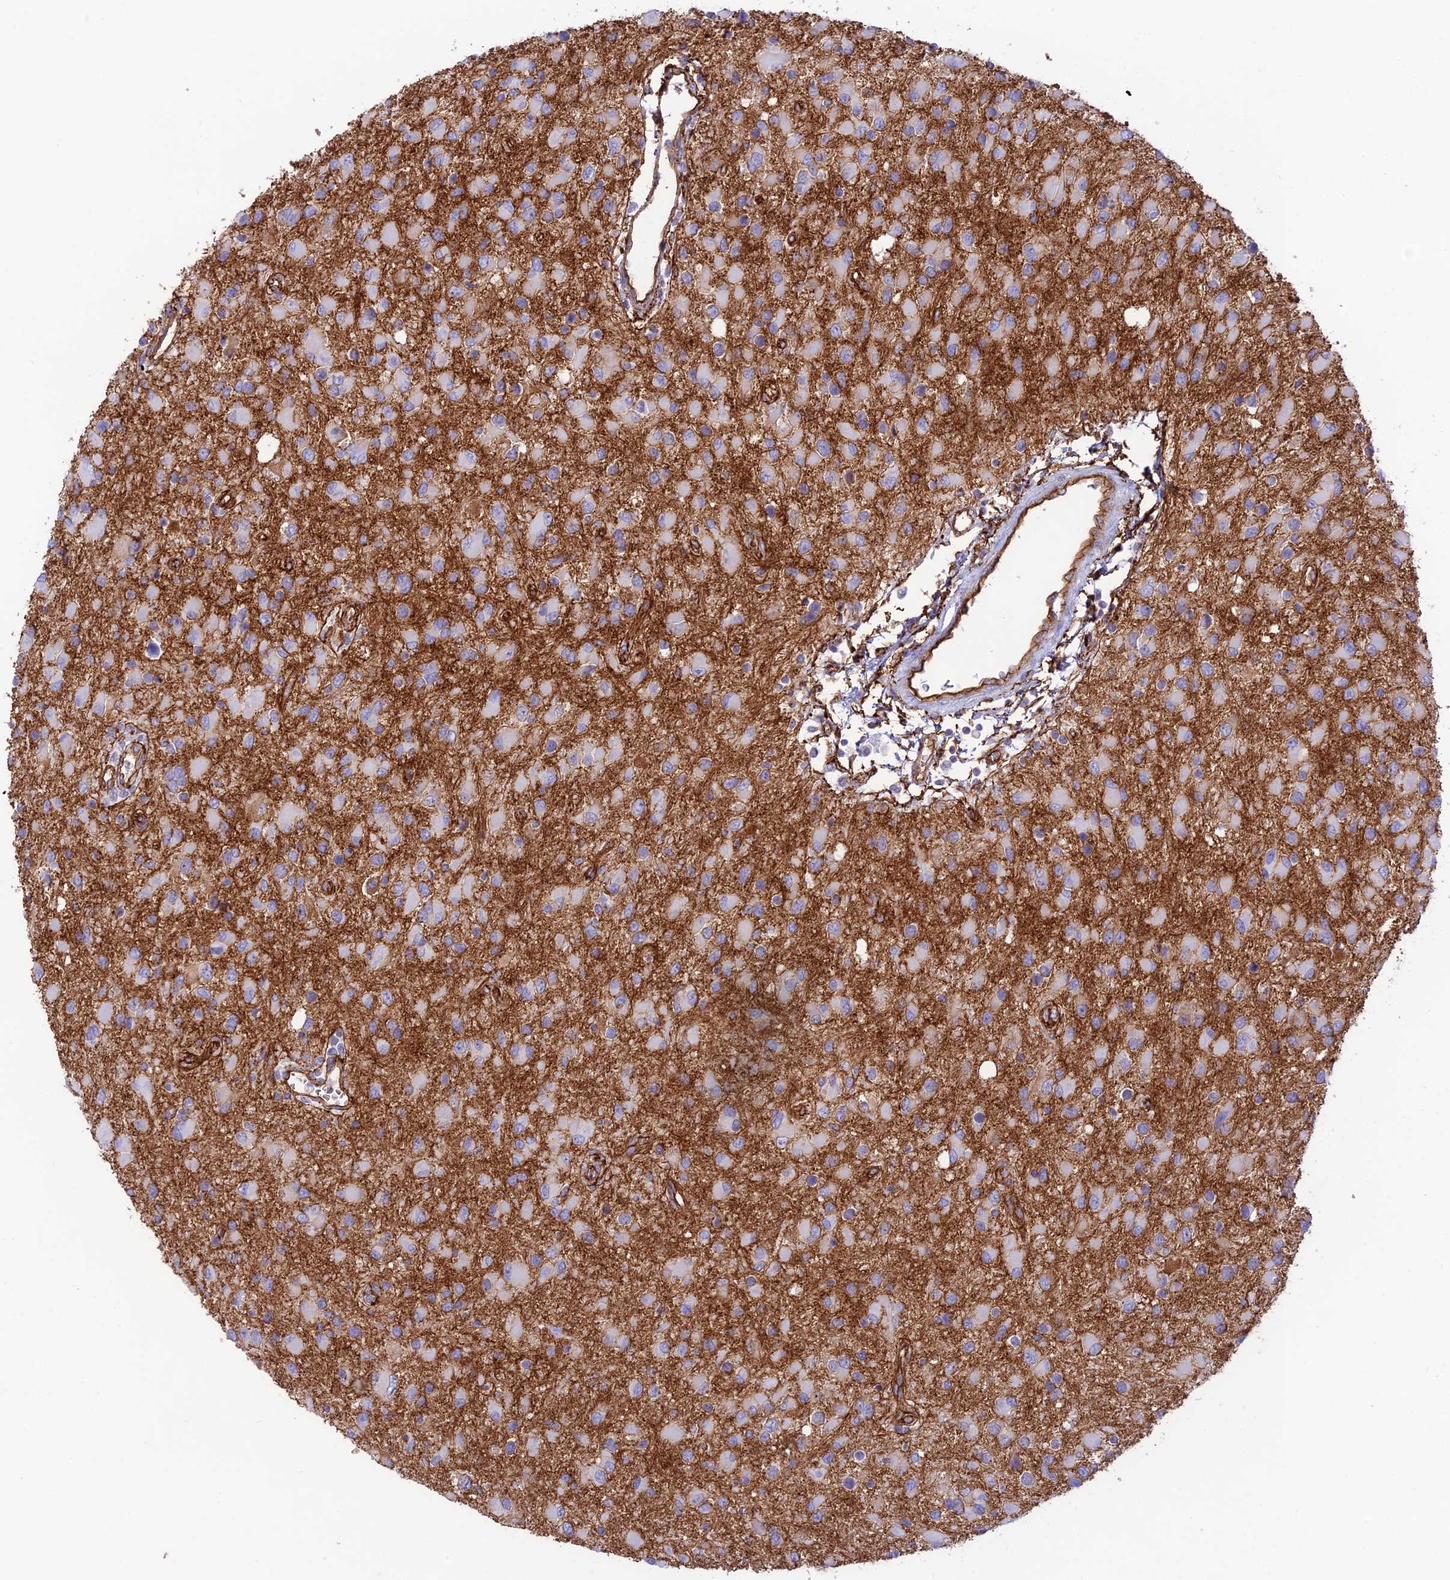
{"staining": {"intensity": "weak", "quantity": "<25%", "location": "cytoplasmic/membranous"}, "tissue": "glioma", "cell_type": "Tumor cells", "image_type": "cancer", "snomed": [{"axis": "morphology", "description": "Glioma, malignant, High grade"}, {"axis": "topography", "description": "Brain"}], "caption": "DAB (3,3'-diaminobenzidine) immunohistochemical staining of human high-grade glioma (malignant) demonstrates no significant positivity in tumor cells.", "gene": "YPEL5", "patient": {"sex": "male", "age": 53}}